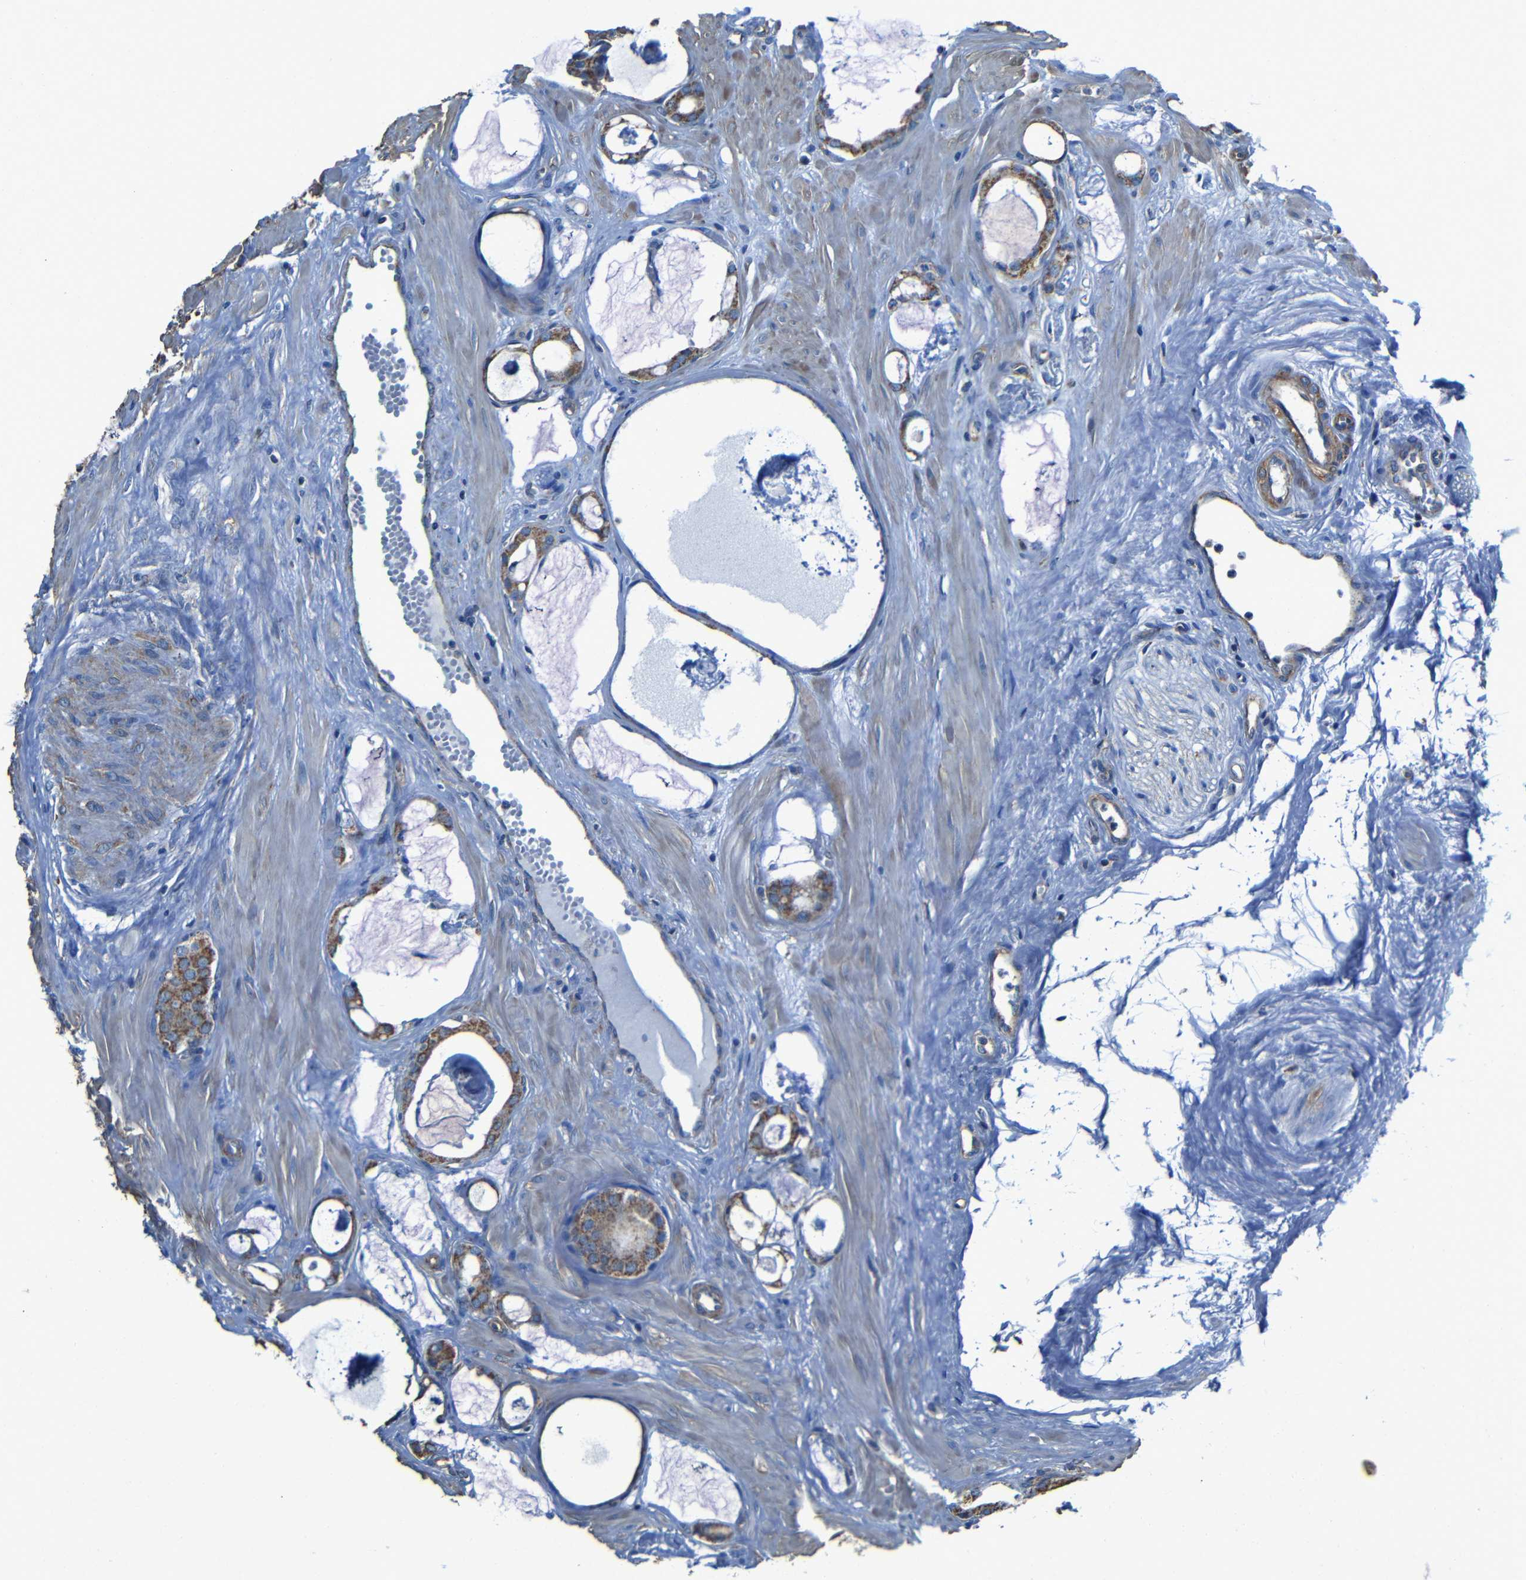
{"staining": {"intensity": "strong", "quantity": ">75%", "location": "cytoplasmic/membranous"}, "tissue": "prostate cancer", "cell_type": "Tumor cells", "image_type": "cancer", "snomed": [{"axis": "morphology", "description": "Adenocarcinoma, Low grade"}, {"axis": "topography", "description": "Prostate"}], "caption": "Immunohistochemistry (DAB) staining of human prostate cancer exhibits strong cytoplasmic/membranous protein staining in about >75% of tumor cells. Immunohistochemistry stains the protein of interest in brown and the nuclei are stained blue.", "gene": "INTS6L", "patient": {"sex": "male", "age": 53}}